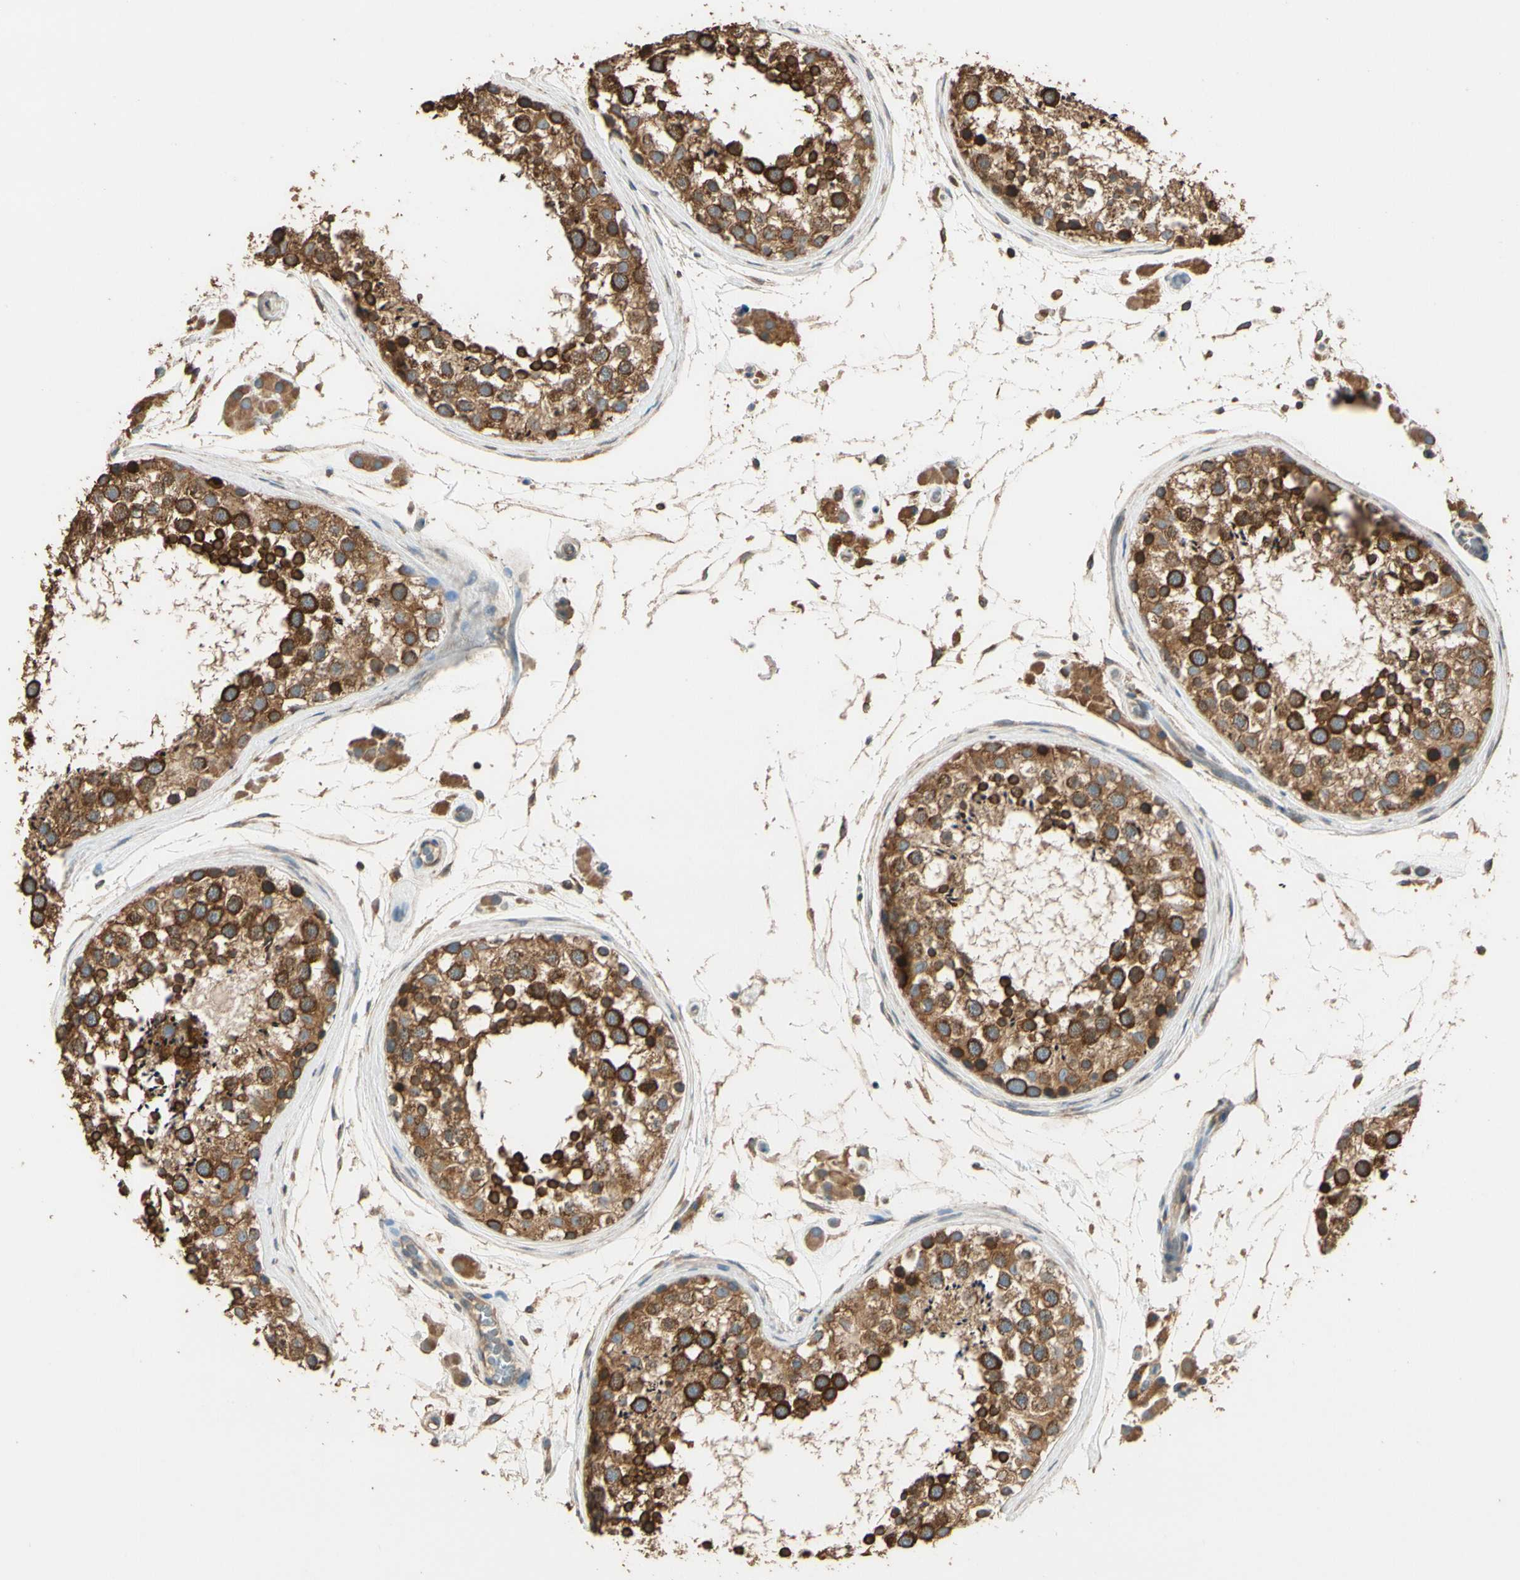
{"staining": {"intensity": "strong", "quantity": ">75%", "location": "cytoplasmic/membranous"}, "tissue": "testis", "cell_type": "Cells in seminiferous ducts", "image_type": "normal", "snomed": [{"axis": "morphology", "description": "Normal tissue, NOS"}, {"axis": "topography", "description": "Testis"}], "caption": "Unremarkable testis reveals strong cytoplasmic/membranous staining in about >75% of cells in seminiferous ducts, visualized by immunohistochemistry.", "gene": "STX18", "patient": {"sex": "male", "age": 46}}